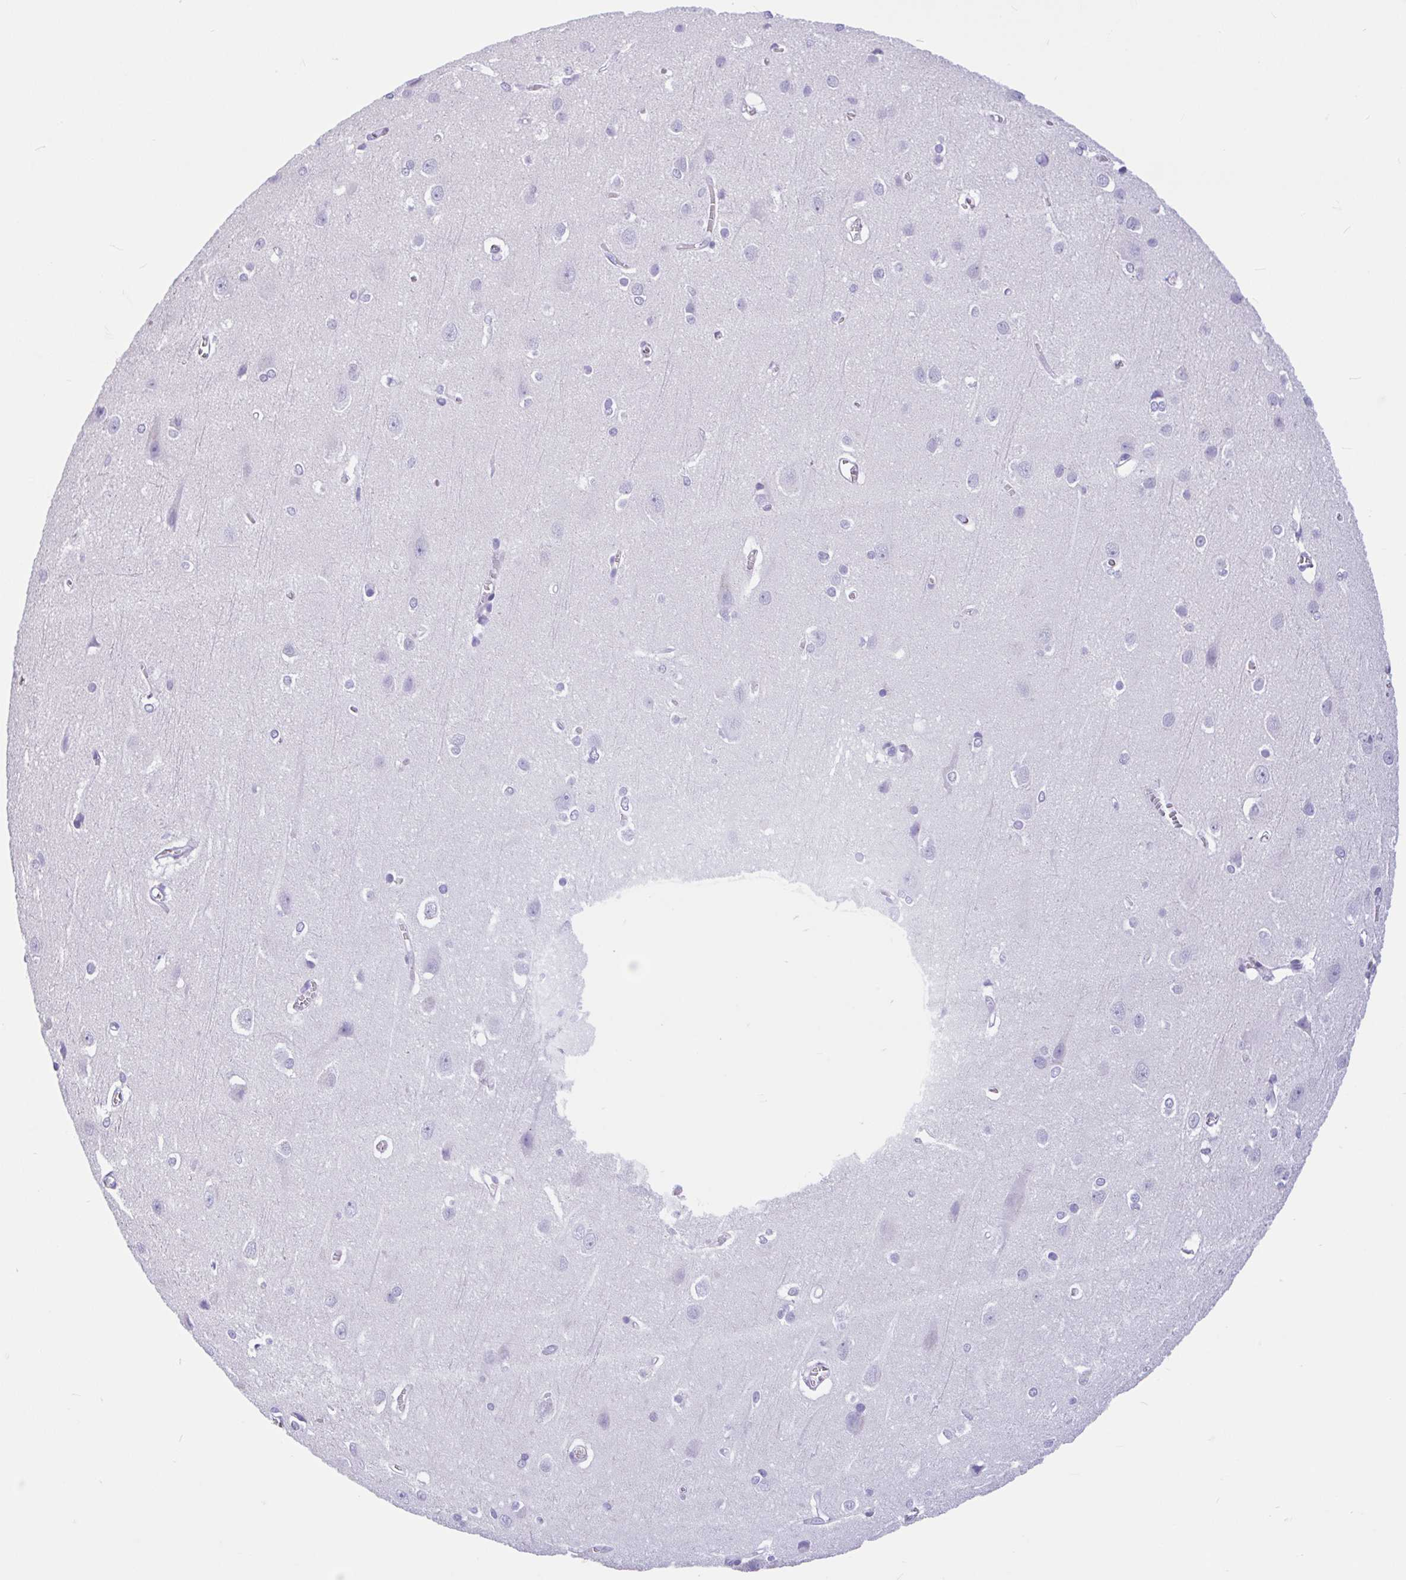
{"staining": {"intensity": "negative", "quantity": "none", "location": "none"}, "tissue": "cerebral cortex", "cell_type": "Endothelial cells", "image_type": "normal", "snomed": [{"axis": "morphology", "description": "Normal tissue, NOS"}, {"axis": "topography", "description": "Cerebral cortex"}], "caption": "Histopathology image shows no protein expression in endothelial cells of unremarkable cerebral cortex.", "gene": "ZNF319", "patient": {"sex": "male", "age": 37}}